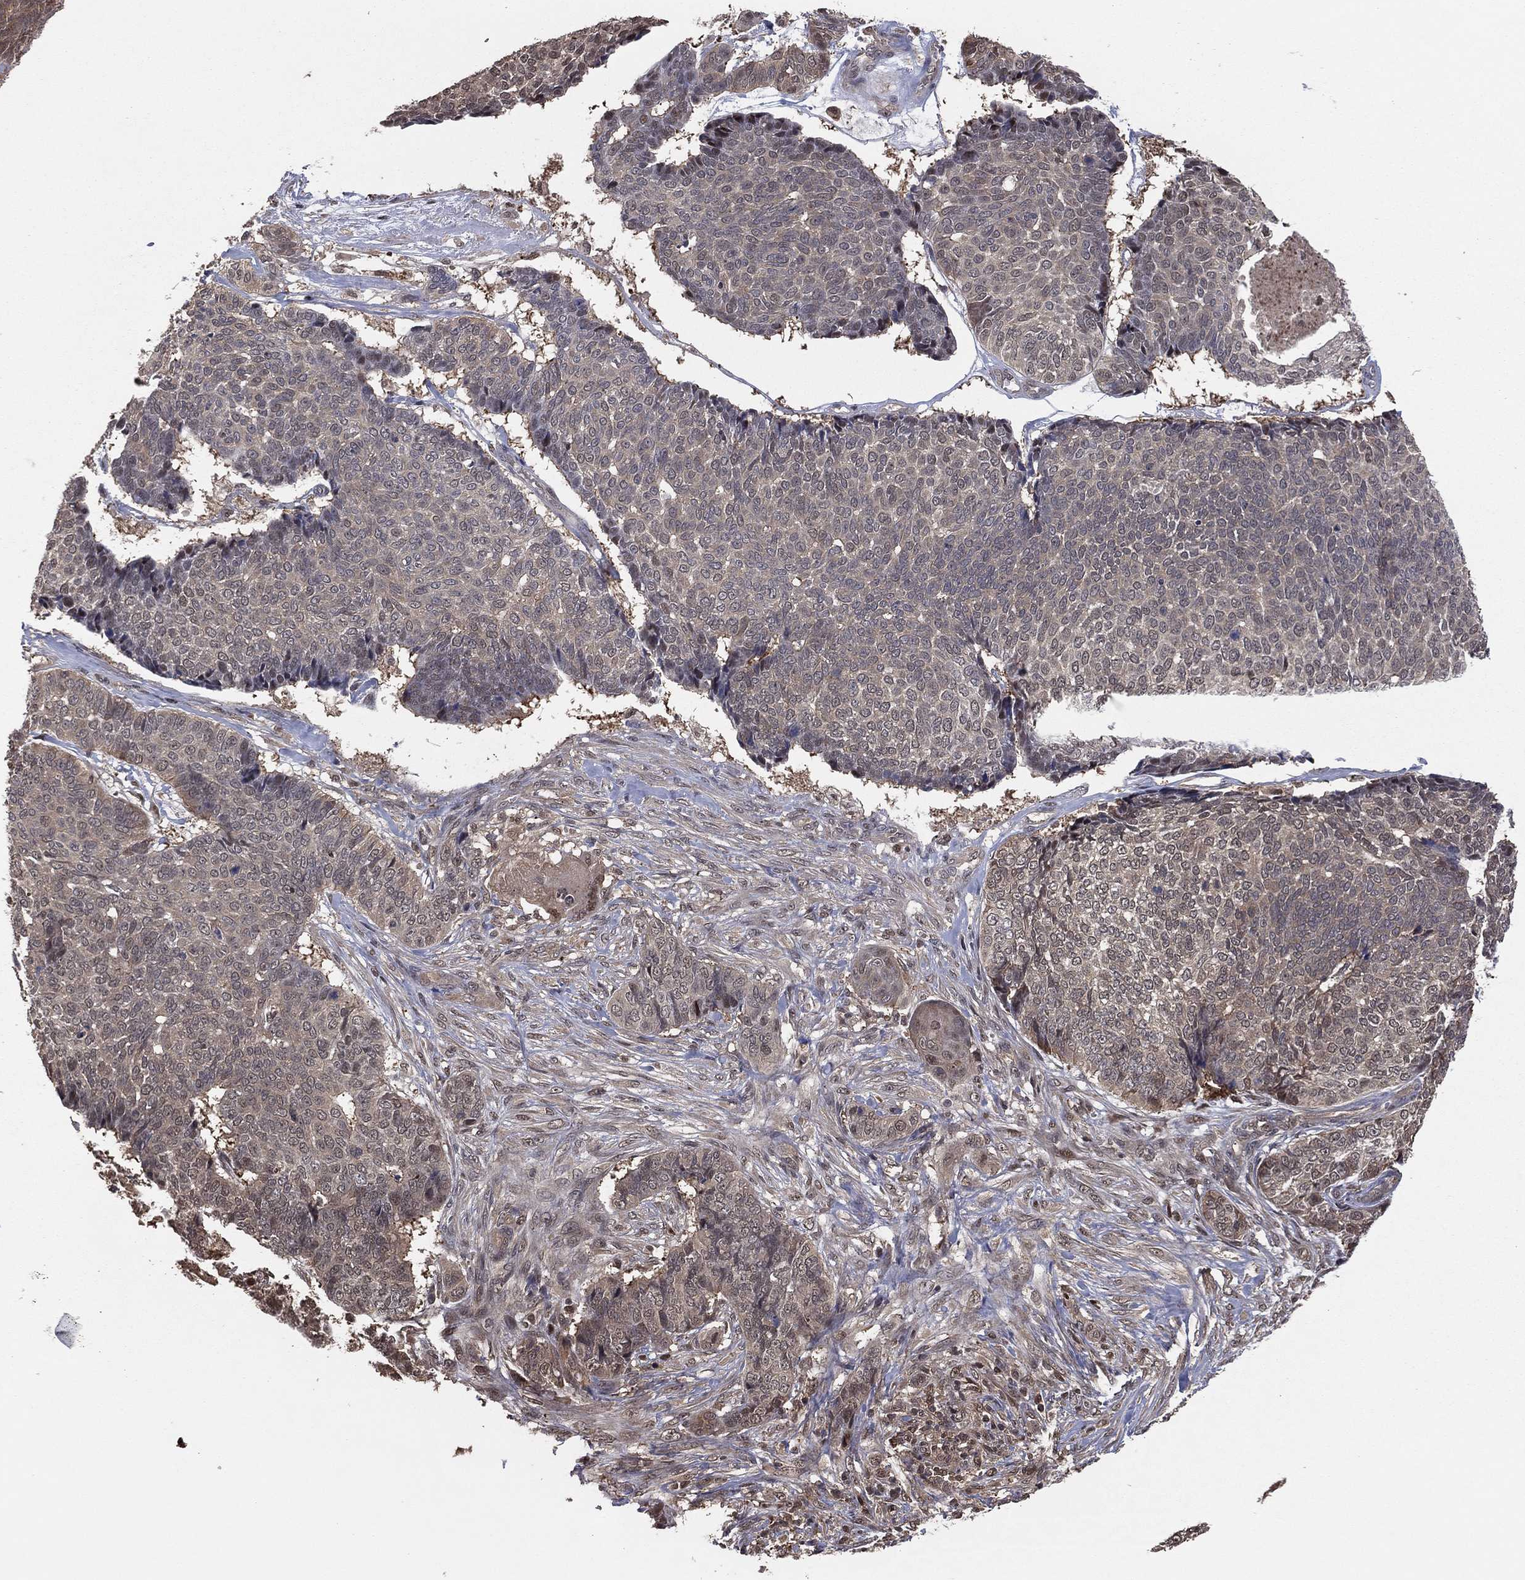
{"staining": {"intensity": "weak", "quantity": "<25%", "location": "cytoplasmic/membranous"}, "tissue": "skin cancer", "cell_type": "Tumor cells", "image_type": "cancer", "snomed": [{"axis": "morphology", "description": "Basal cell carcinoma"}, {"axis": "topography", "description": "Skin"}], "caption": "Human skin basal cell carcinoma stained for a protein using immunohistochemistry exhibits no expression in tumor cells.", "gene": "ICOSLG", "patient": {"sex": "male", "age": 86}}